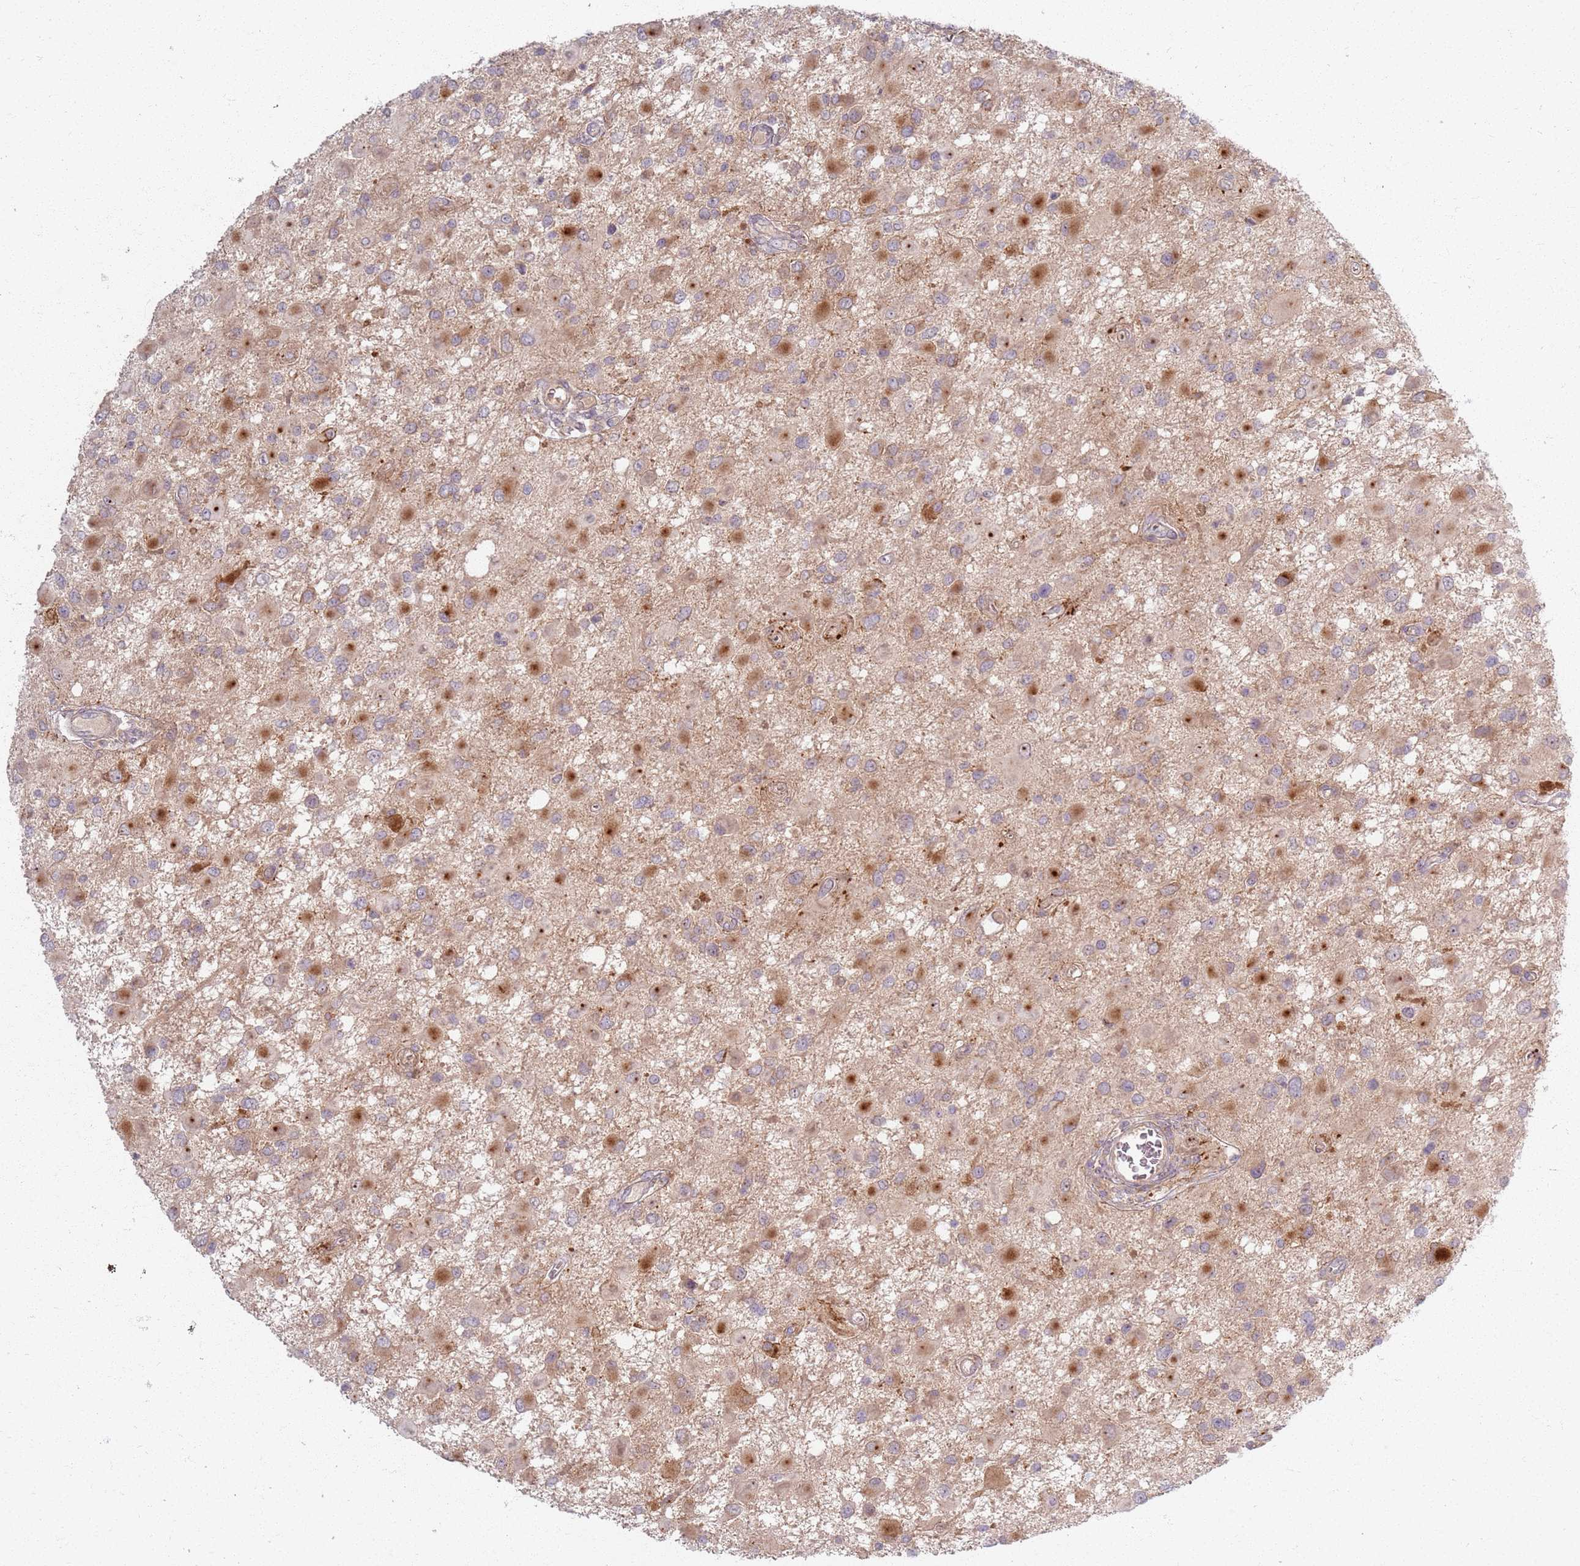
{"staining": {"intensity": "moderate", "quantity": "<25%", "location": "cytoplasmic/membranous"}, "tissue": "glioma", "cell_type": "Tumor cells", "image_type": "cancer", "snomed": [{"axis": "morphology", "description": "Glioma, malignant, High grade"}, {"axis": "topography", "description": "Brain"}], "caption": "High-power microscopy captured an immunohistochemistry (IHC) photomicrograph of high-grade glioma (malignant), revealing moderate cytoplasmic/membranous staining in approximately <25% of tumor cells.", "gene": "ZDHHC2", "patient": {"sex": "male", "age": 53}}